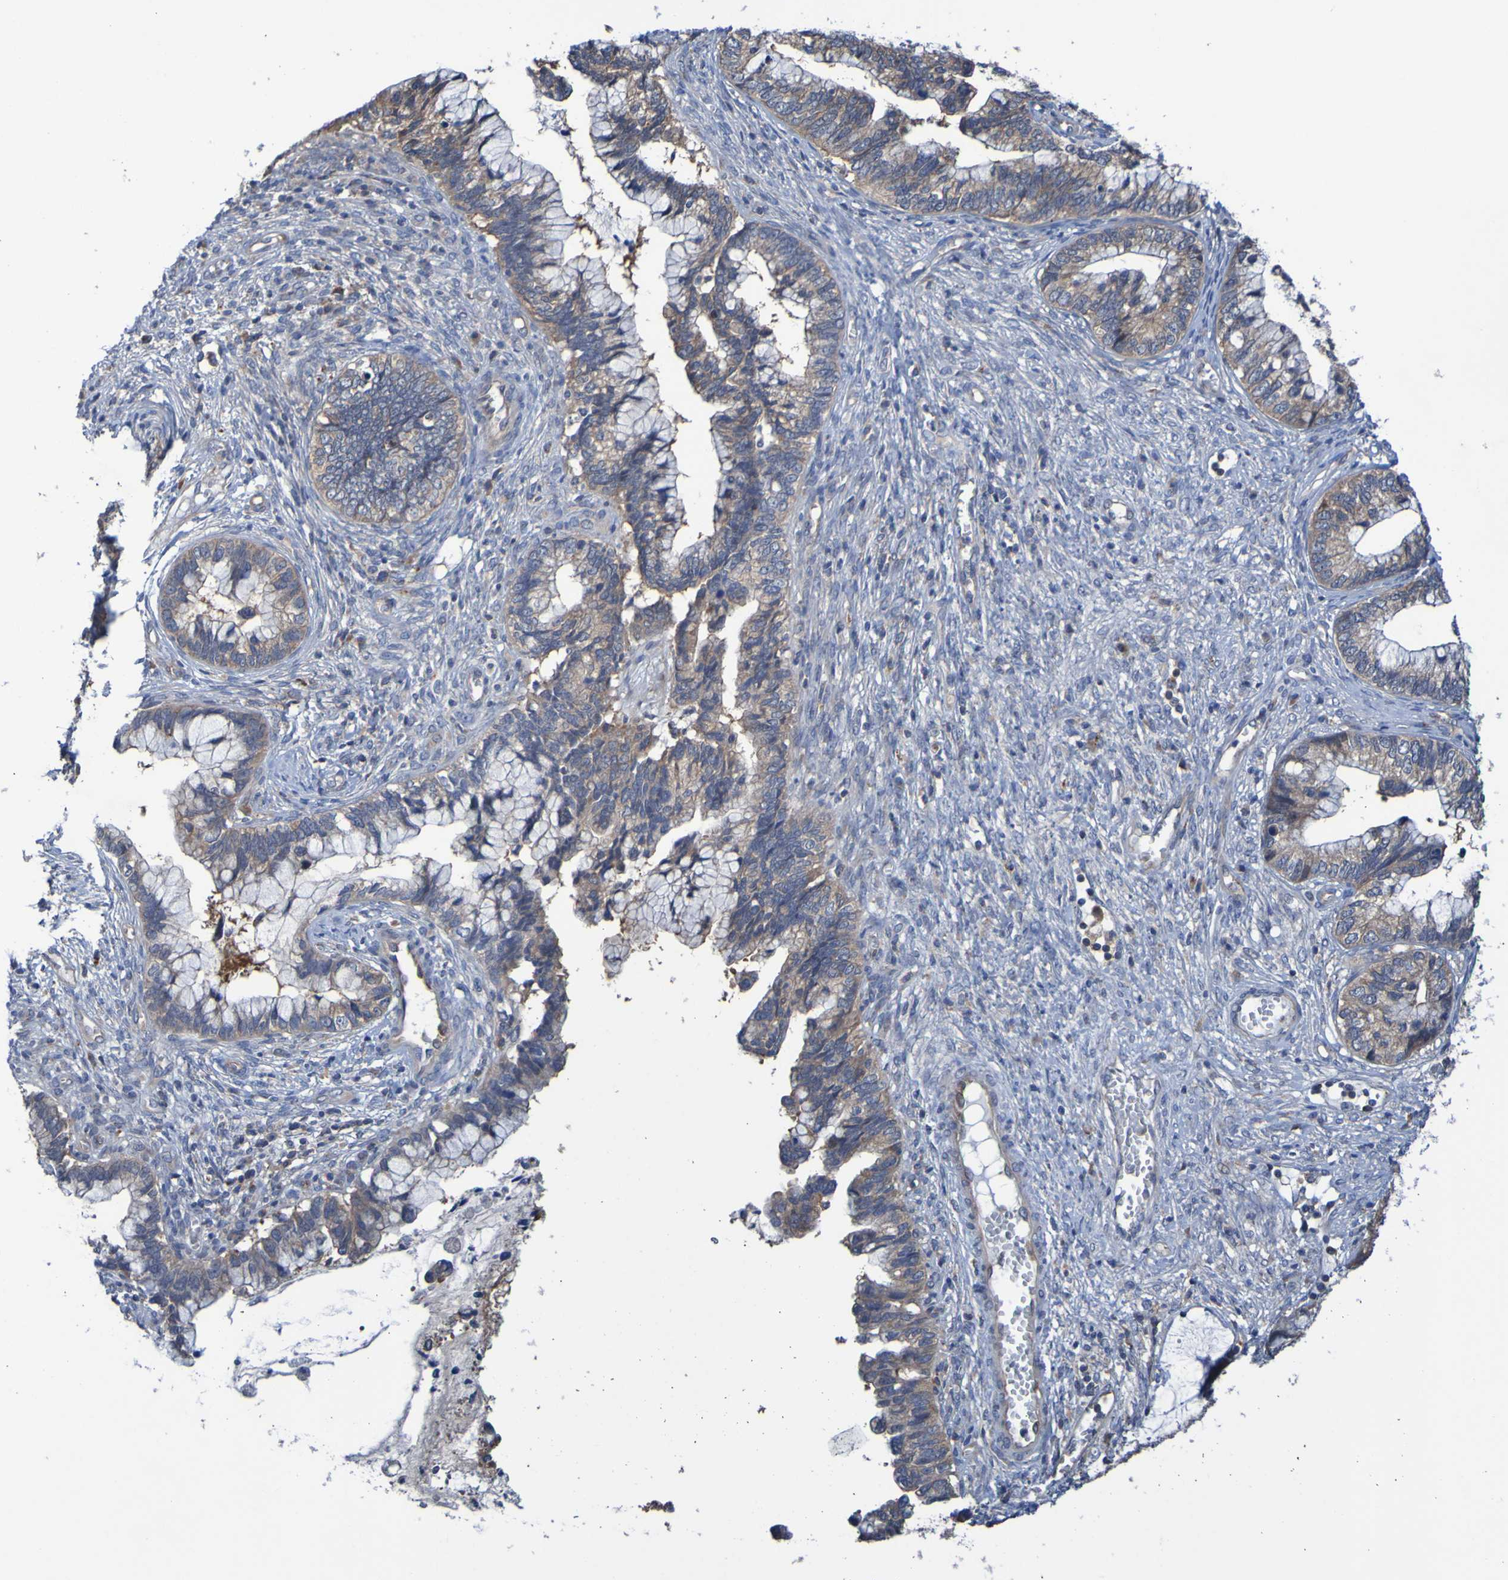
{"staining": {"intensity": "moderate", "quantity": ">75%", "location": "cytoplasmic/membranous"}, "tissue": "cervical cancer", "cell_type": "Tumor cells", "image_type": "cancer", "snomed": [{"axis": "morphology", "description": "Adenocarcinoma, NOS"}, {"axis": "topography", "description": "Cervix"}], "caption": "A brown stain labels moderate cytoplasmic/membranous positivity of a protein in adenocarcinoma (cervical) tumor cells.", "gene": "SDK1", "patient": {"sex": "female", "age": 44}}